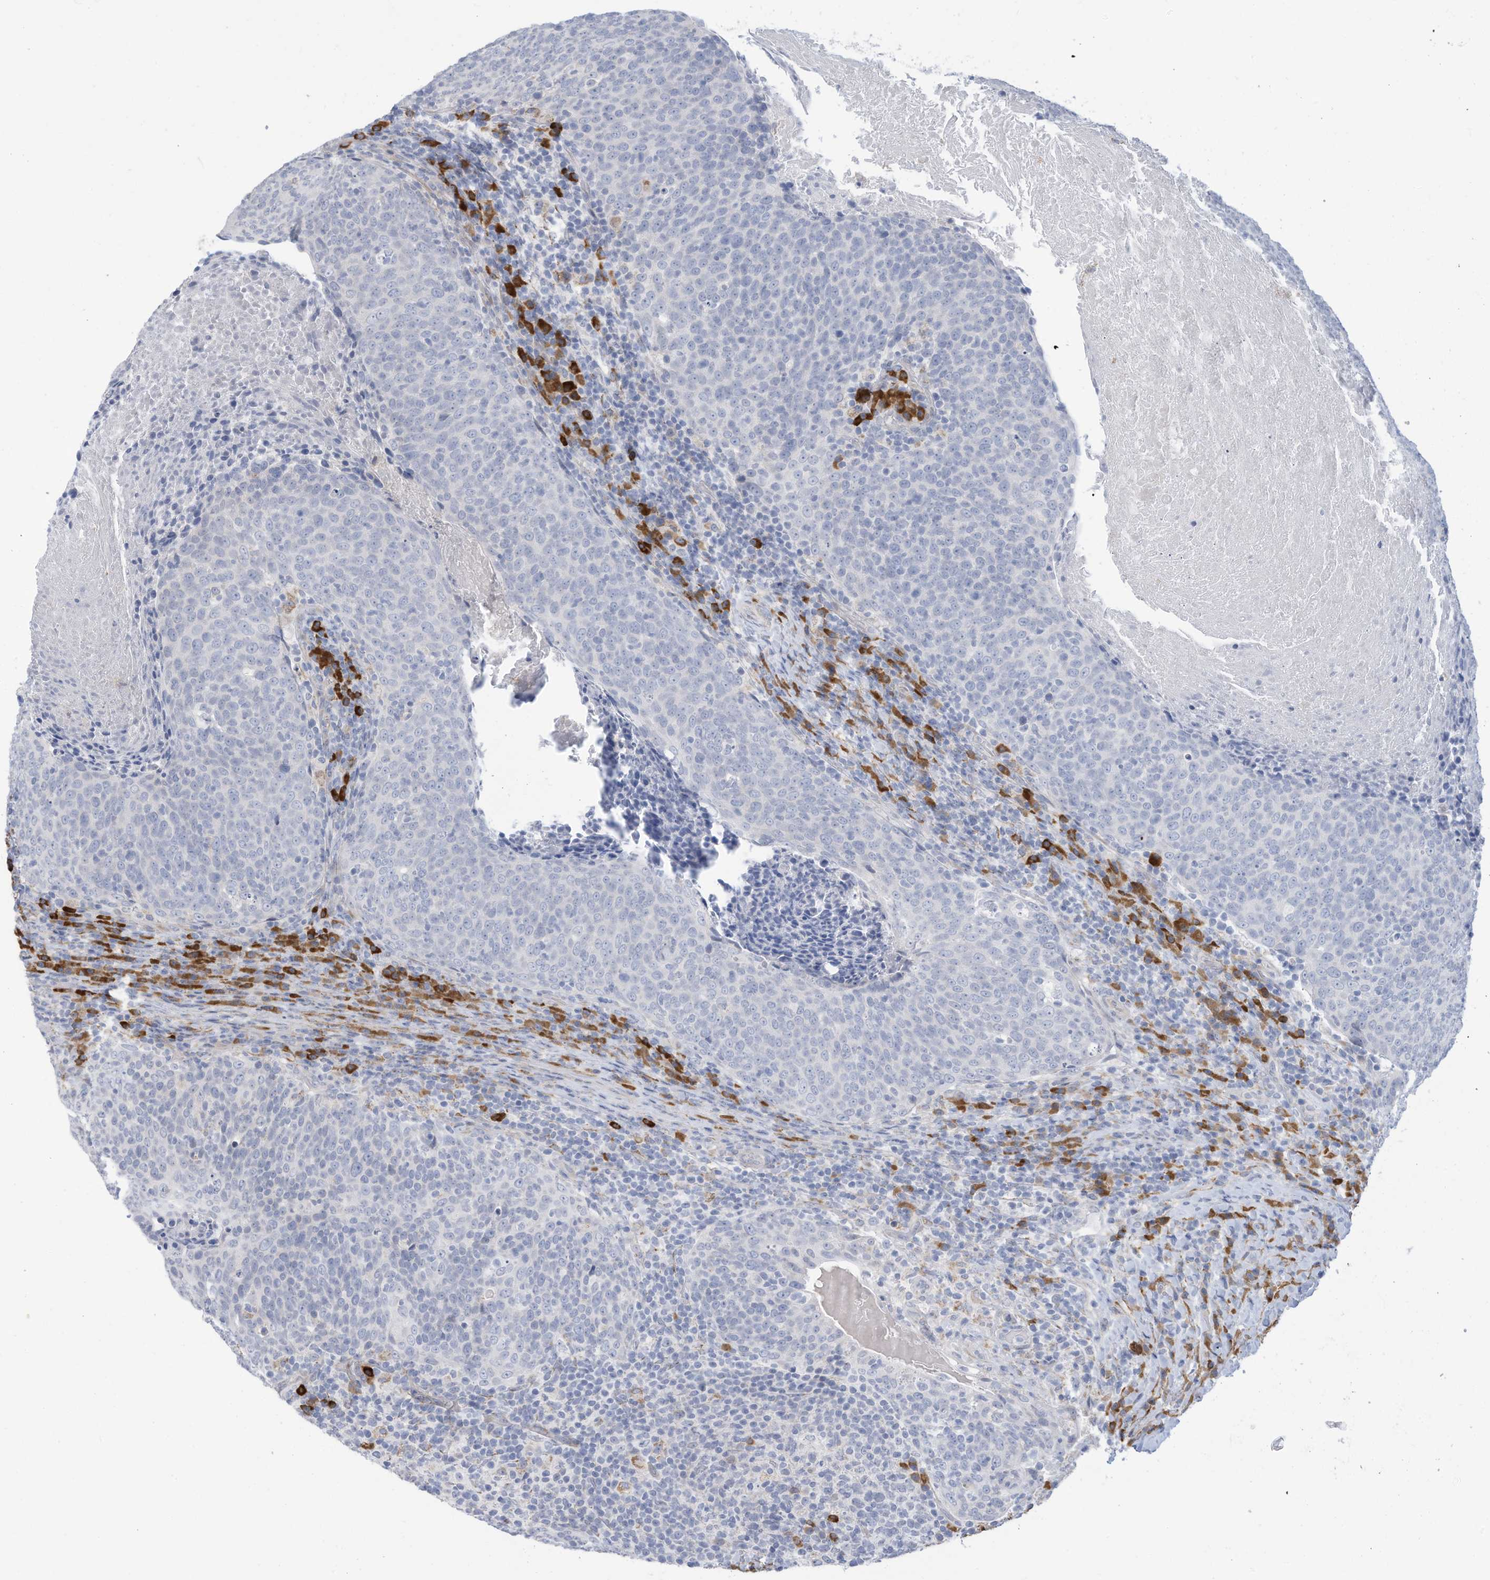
{"staining": {"intensity": "negative", "quantity": "none", "location": "none"}, "tissue": "head and neck cancer", "cell_type": "Tumor cells", "image_type": "cancer", "snomed": [{"axis": "morphology", "description": "Squamous cell carcinoma, NOS"}, {"axis": "morphology", "description": "Squamous cell carcinoma, metastatic, NOS"}, {"axis": "topography", "description": "Lymph node"}, {"axis": "topography", "description": "Head-Neck"}], "caption": "A histopathology image of human head and neck squamous cell carcinoma is negative for staining in tumor cells. Nuclei are stained in blue.", "gene": "ZNF292", "patient": {"sex": "male", "age": 62}}